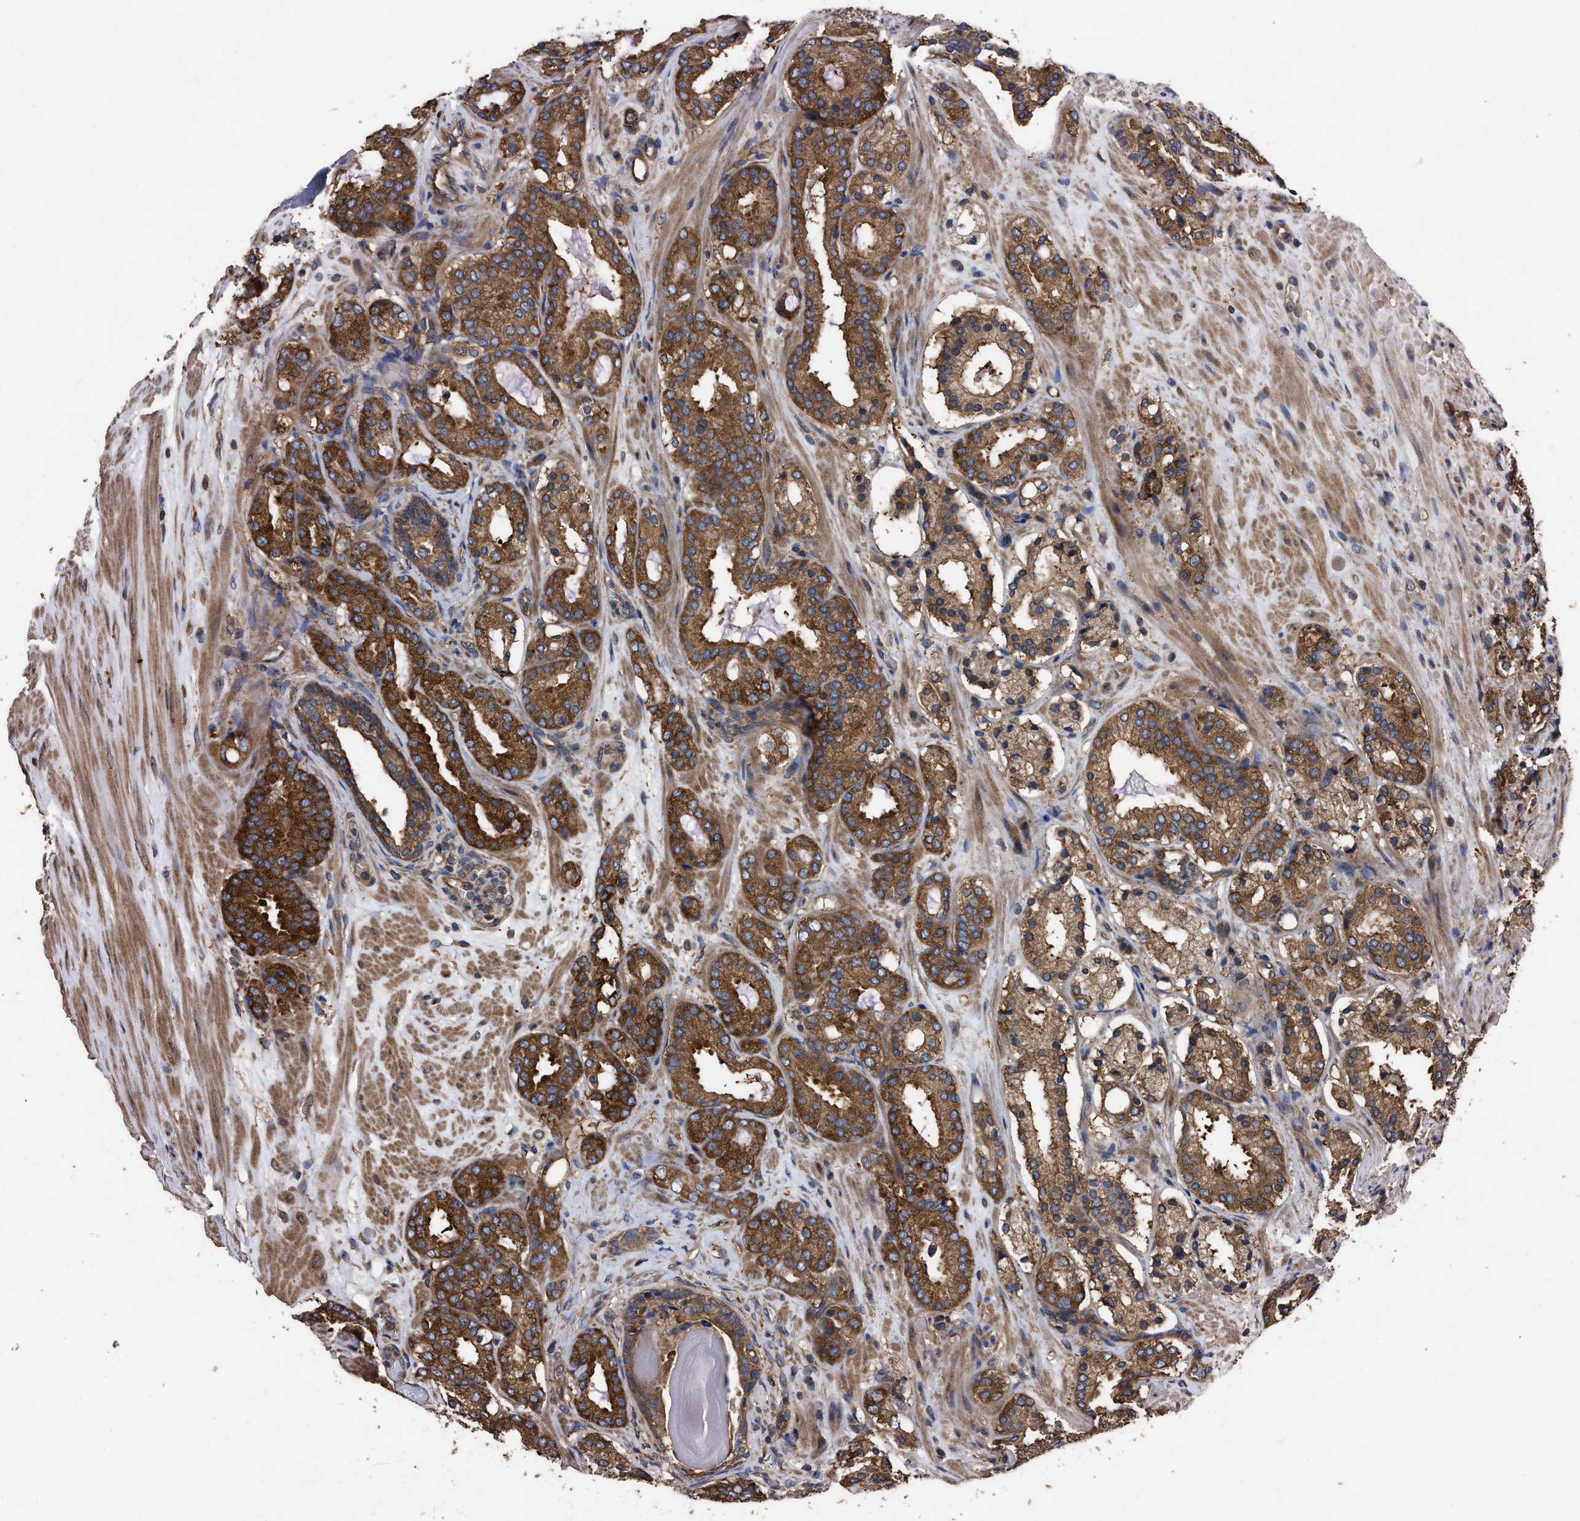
{"staining": {"intensity": "strong", "quantity": ">75%", "location": "cytoplasmic/membranous"}, "tissue": "prostate cancer", "cell_type": "Tumor cells", "image_type": "cancer", "snomed": [{"axis": "morphology", "description": "Adenocarcinoma, Low grade"}, {"axis": "topography", "description": "Prostate"}], "caption": "The photomicrograph displays a brown stain indicating the presence of a protein in the cytoplasmic/membranous of tumor cells in prostate cancer (adenocarcinoma (low-grade)). The staining was performed using DAB (3,3'-diaminobenzidine) to visualize the protein expression in brown, while the nuclei were stained in blue with hematoxylin (Magnification: 20x).", "gene": "MARS1", "patient": {"sex": "male", "age": 69}}